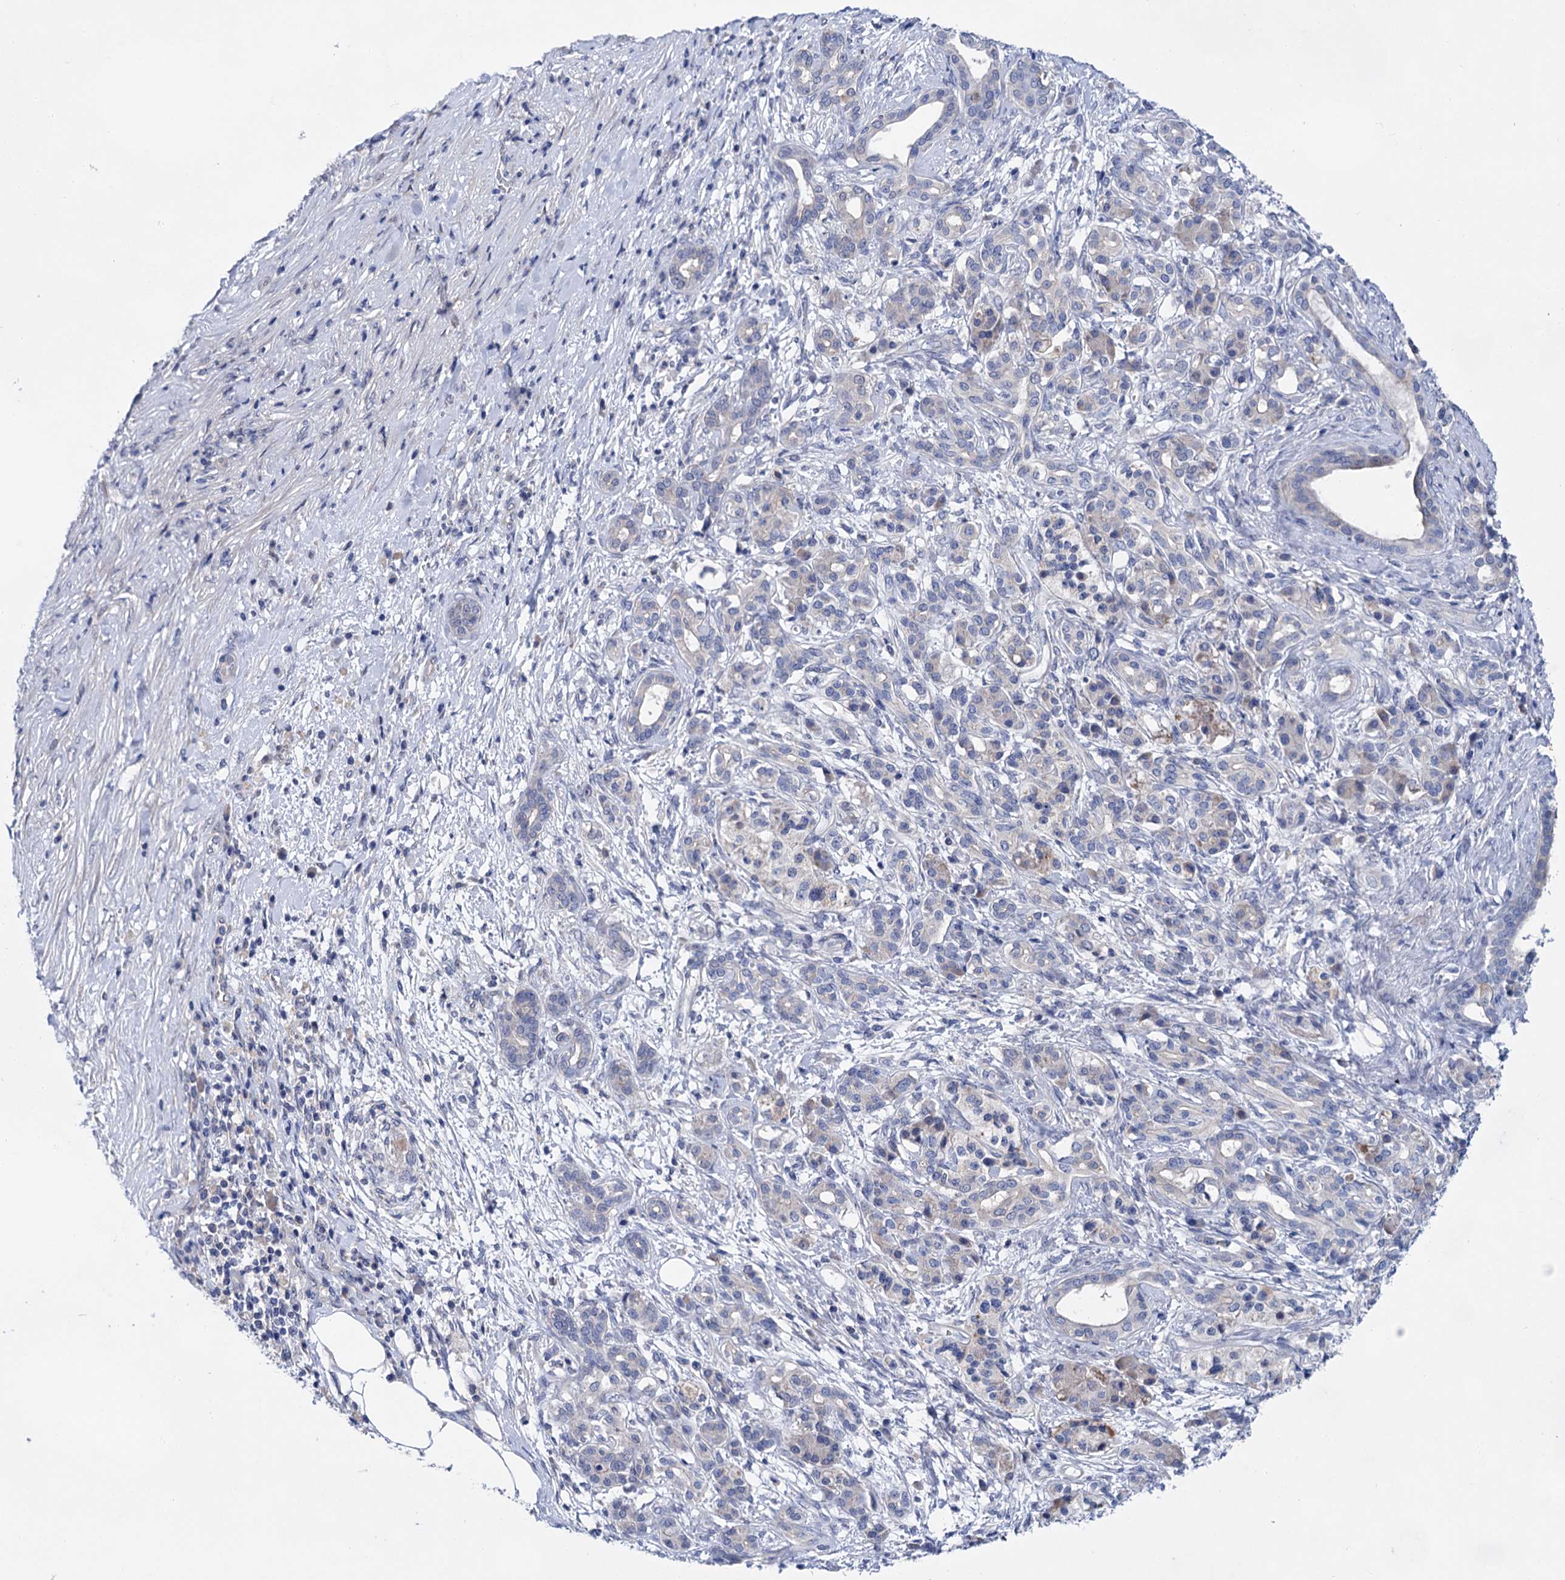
{"staining": {"intensity": "negative", "quantity": "none", "location": "none"}, "tissue": "pancreatic cancer", "cell_type": "Tumor cells", "image_type": "cancer", "snomed": [{"axis": "morphology", "description": "Adenocarcinoma, NOS"}, {"axis": "topography", "description": "Pancreas"}], "caption": "Protein analysis of pancreatic cancer (adenocarcinoma) reveals no significant positivity in tumor cells.", "gene": "MORN3", "patient": {"sex": "female", "age": 55}}